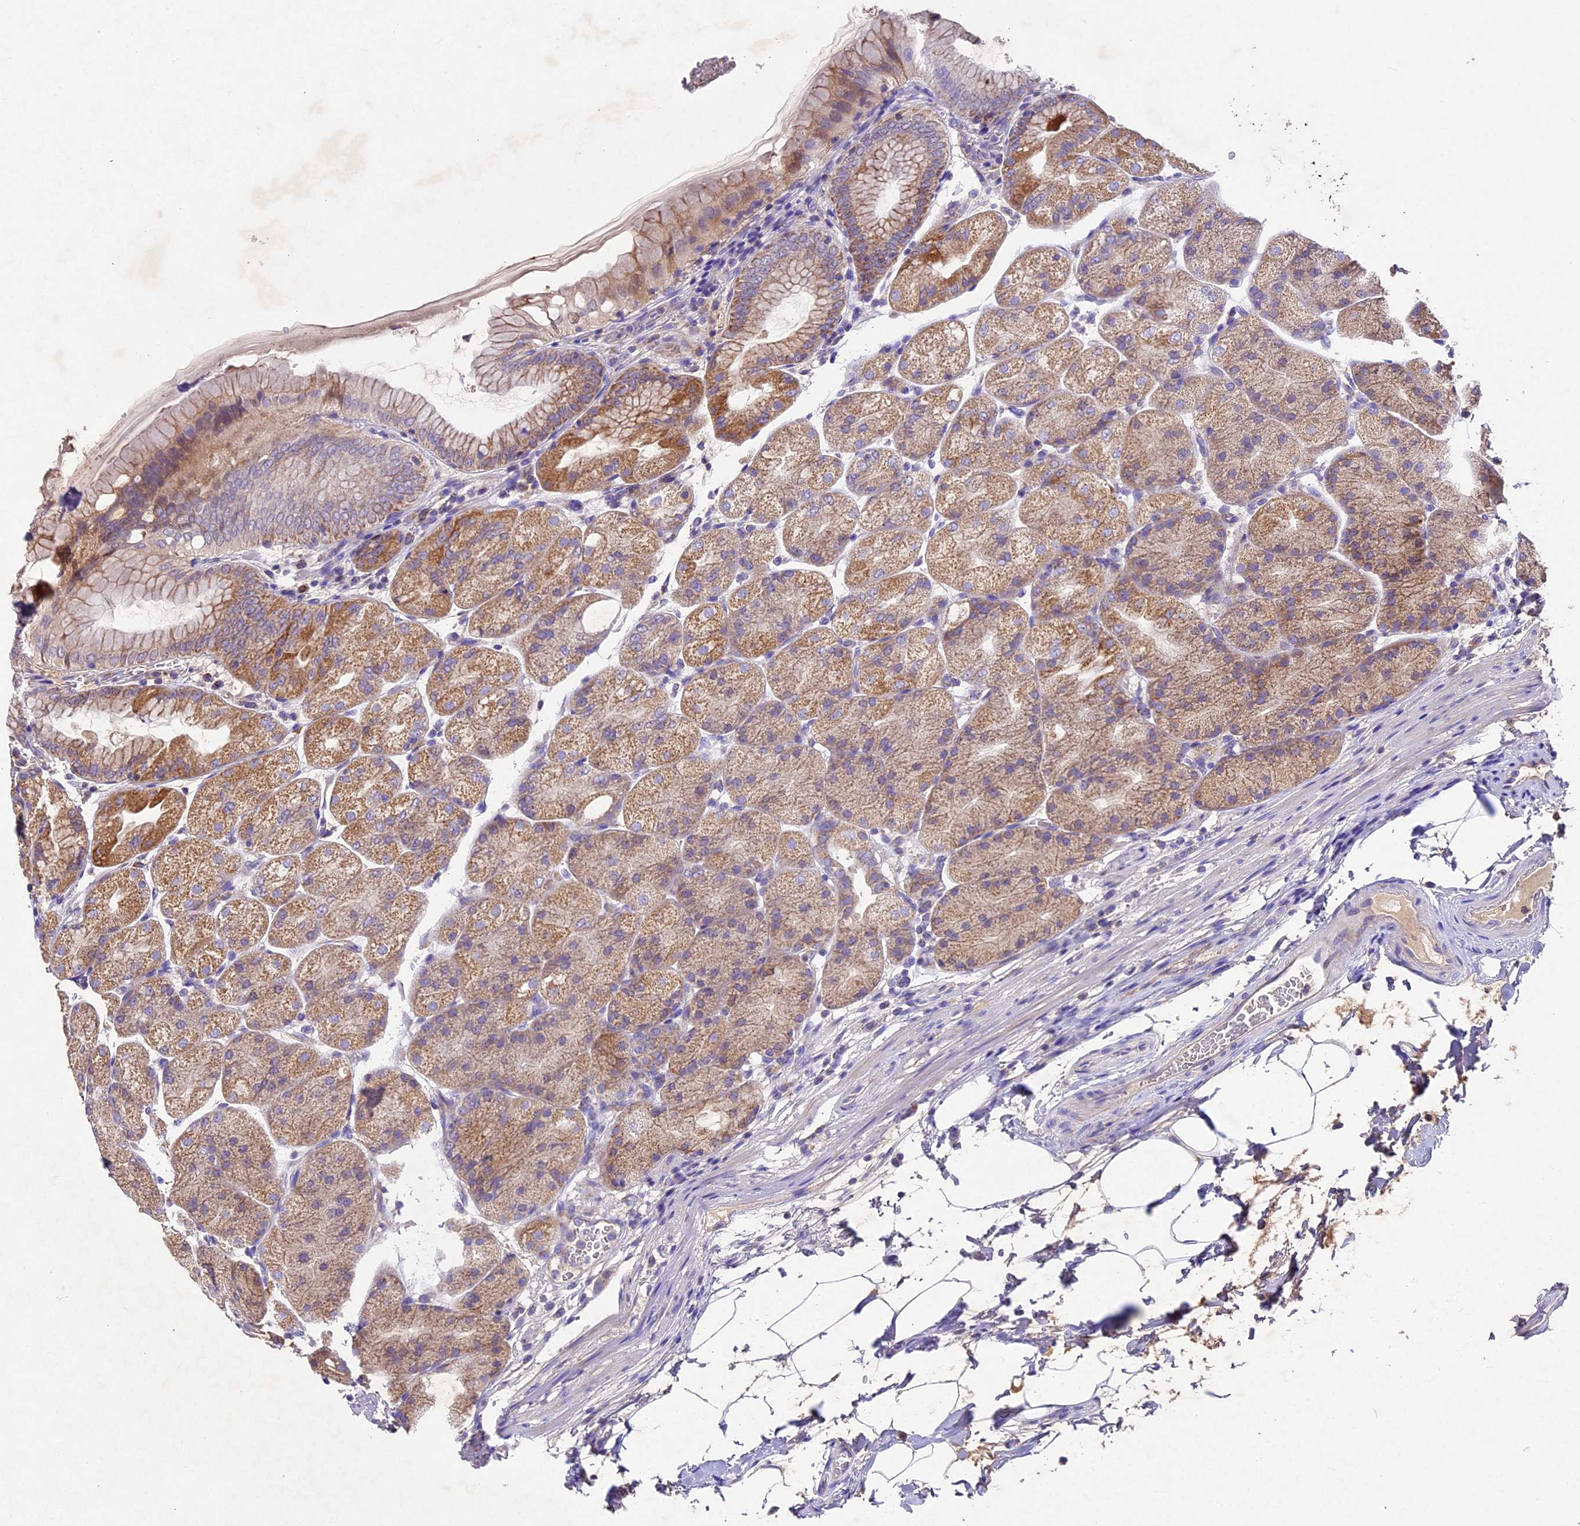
{"staining": {"intensity": "strong", "quantity": "25%-75%", "location": "cytoplasmic/membranous"}, "tissue": "stomach", "cell_type": "Glandular cells", "image_type": "normal", "snomed": [{"axis": "morphology", "description": "Normal tissue, NOS"}, {"axis": "topography", "description": "Stomach, upper"}, {"axis": "topography", "description": "Stomach, lower"}], "caption": "High-power microscopy captured an immunohistochemistry photomicrograph of normal stomach, revealing strong cytoplasmic/membranous positivity in approximately 25%-75% of glandular cells. (Stains: DAB in brown, nuclei in blue, Microscopy: brightfield microscopy at high magnification).", "gene": "PMPCB", "patient": {"sex": "male", "age": 62}}